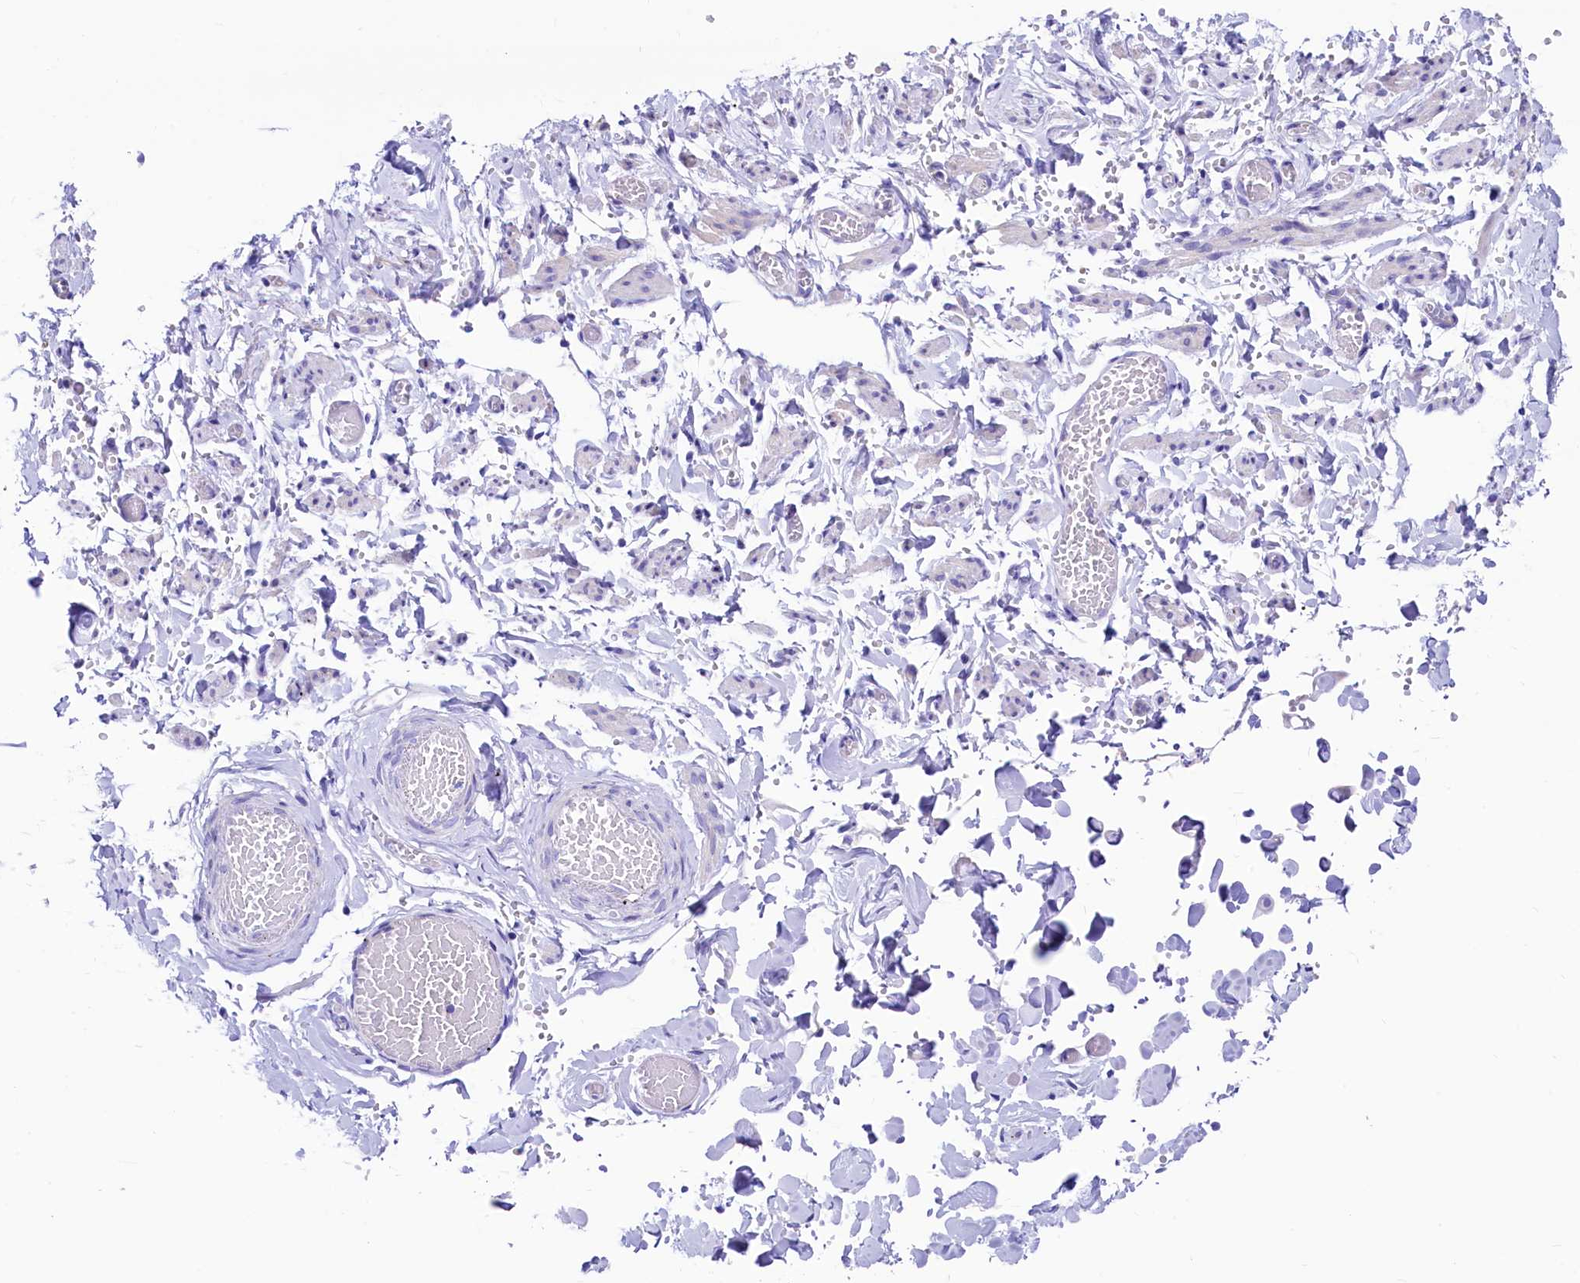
{"staining": {"intensity": "negative", "quantity": "none", "location": "none"}, "tissue": "adipose tissue", "cell_type": "Adipocytes", "image_type": "normal", "snomed": [{"axis": "morphology", "description": "Normal tissue, NOS"}, {"axis": "topography", "description": "Vascular tissue"}, {"axis": "topography", "description": "Fallopian tube"}, {"axis": "topography", "description": "Ovary"}], "caption": "Protein analysis of benign adipose tissue shows no significant positivity in adipocytes.", "gene": "RBP3", "patient": {"sex": "female", "age": 67}}